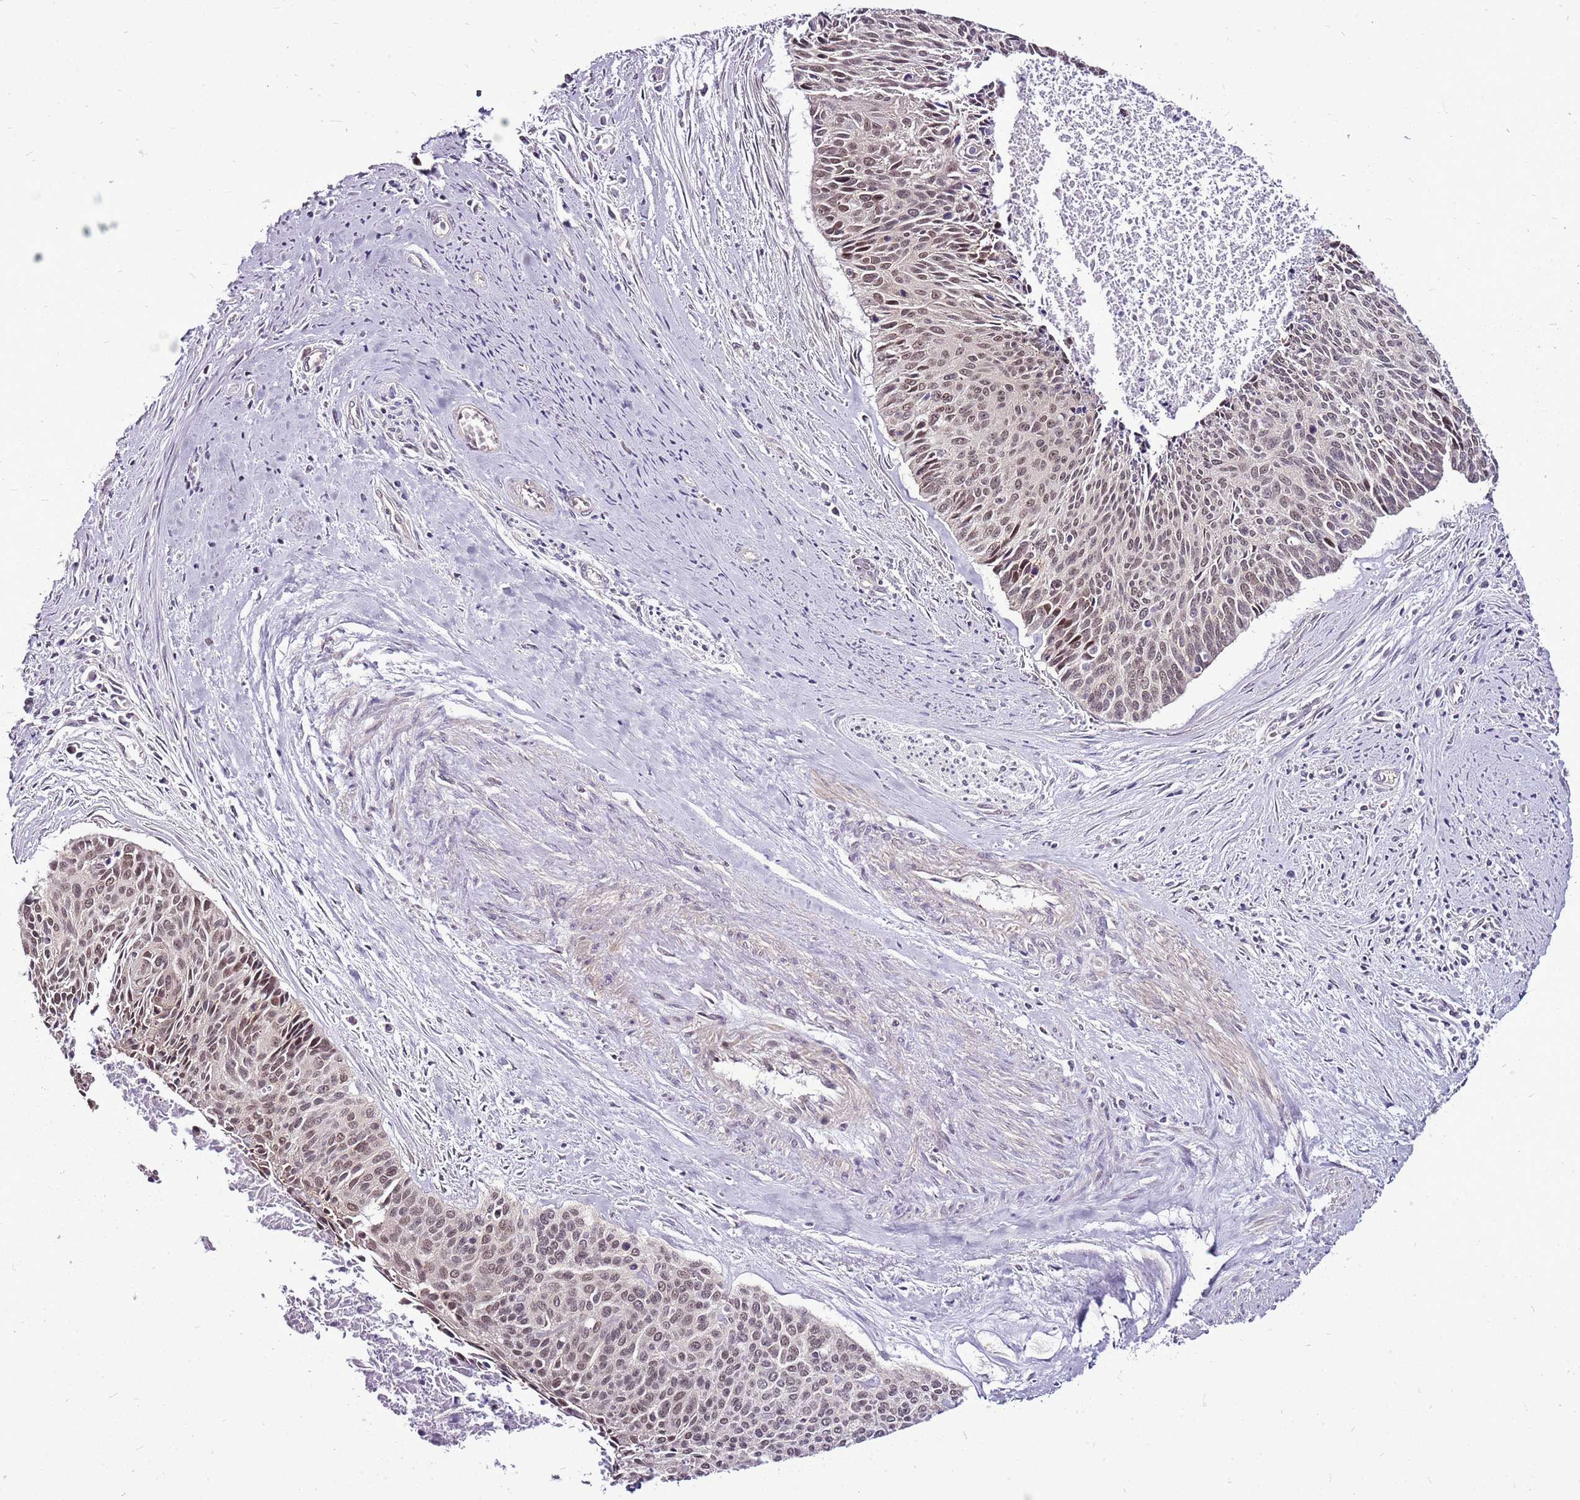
{"staining": {"intensity": "moderate", "quantity": "25%-75%", "location": "nuclear"}, "tissue": "cervical cancer", "cell_type": "Tumor cells", "image_type": "cancer", "snomed": [{"axis": "morphology", "description": "Squamous cell carcinoma, NOS"}, {"axis": "topography", "description": "Cervix"}], "caption": "DAB immunohistochemical staining of human cervical cancer (squamous cell carcinoma) displays moderate nuclear protein expression in approximately 25%-75% of tumor cells.", "gene": "CCDC166", "patient": {"sex": "female", "age": 55}}